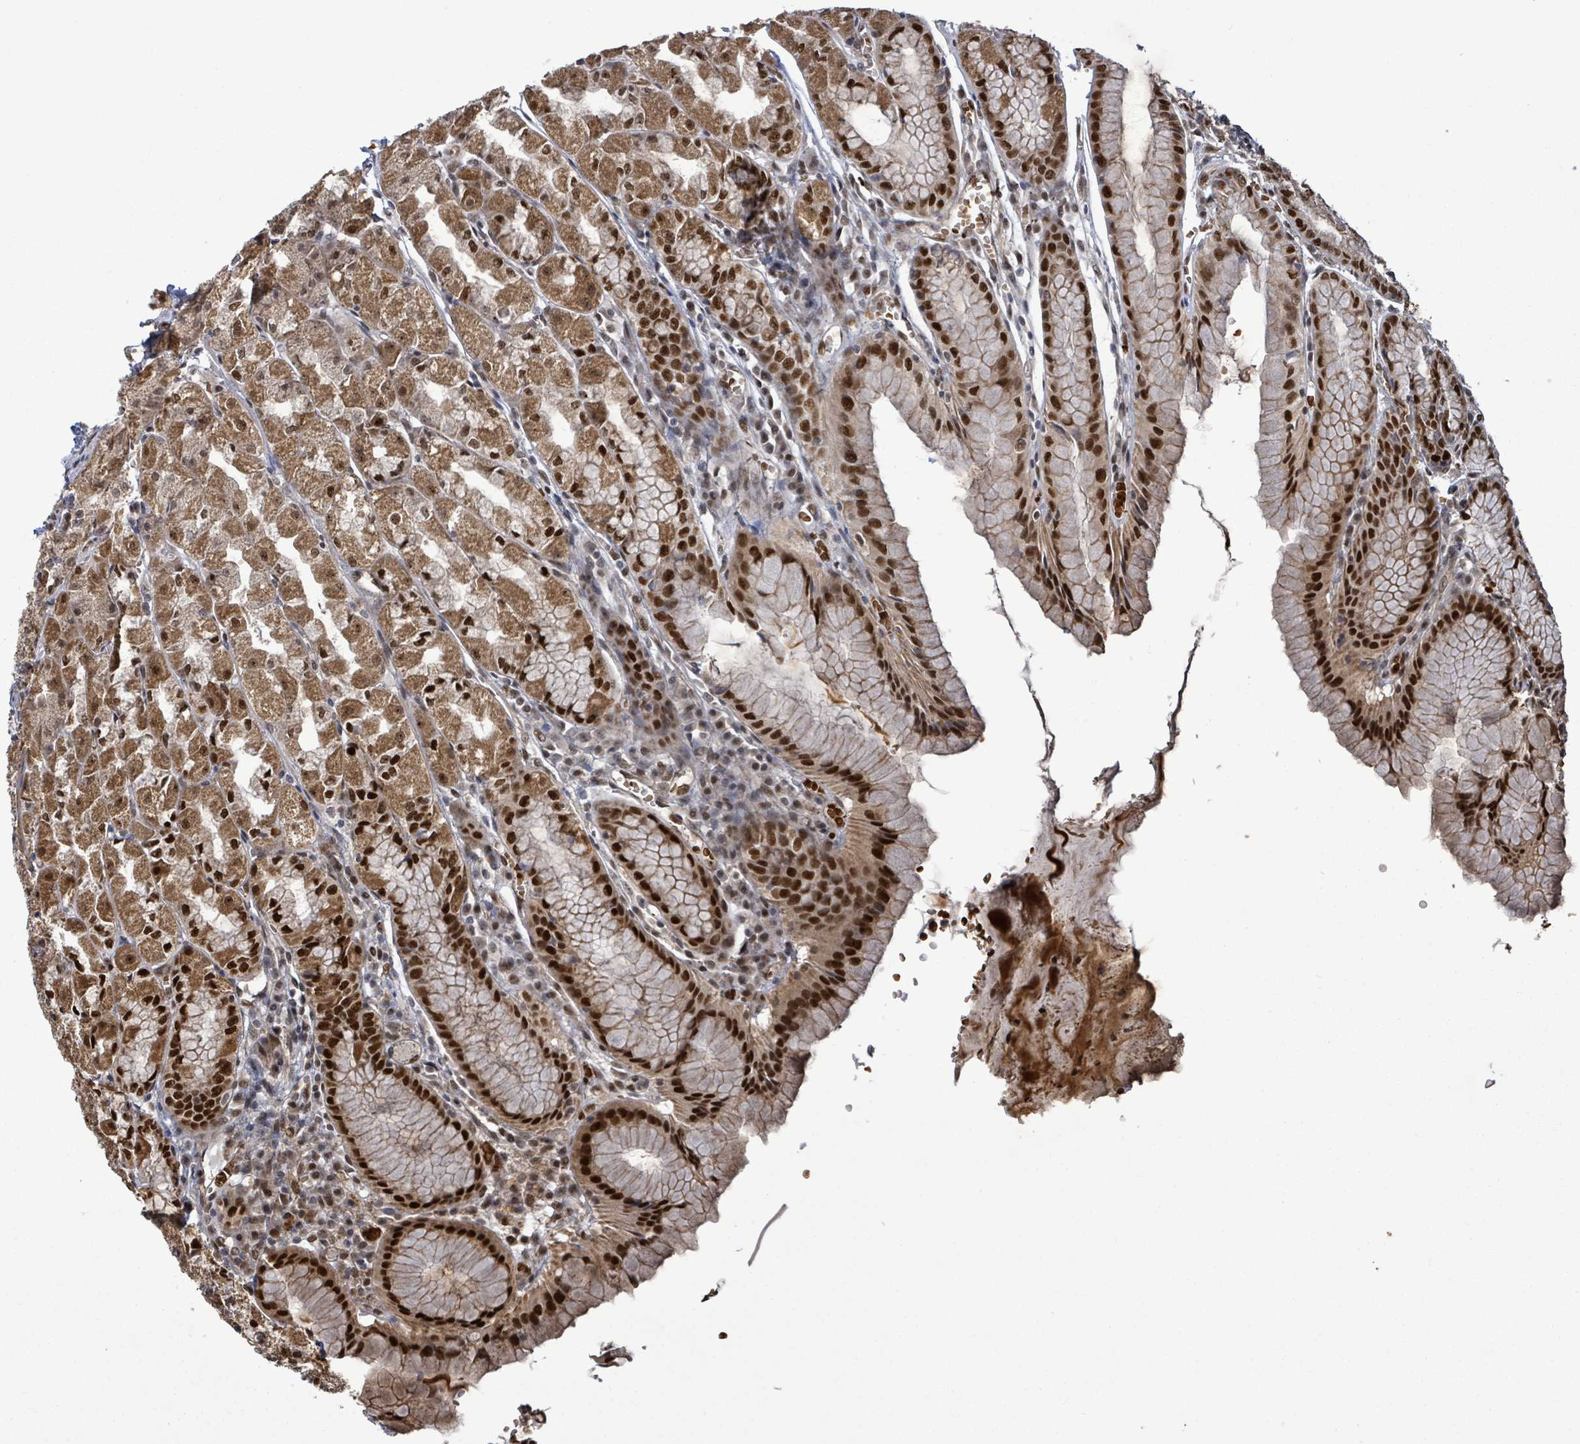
{"staining": {"intensity": "strong", "quantity": ">75%", "location": "cytoplasmic/membranous,nuclear"}, "tissue": "stomach", "cell_type": "Glandular cells", "image_type": "normal", "snomed": [{"axis": "morphology", "description": "Normal tissue, NOS"}, {"axis": "topography", "description": "Stomach"}], "caption": "Protein expression analysis of unremarkable stomach reveals strong cytoplasmic/membranous,nuclear staining in about >75% of glandular cells.", "gene": "PATZ1", "patient": {"sex": "male", "age": 55}}